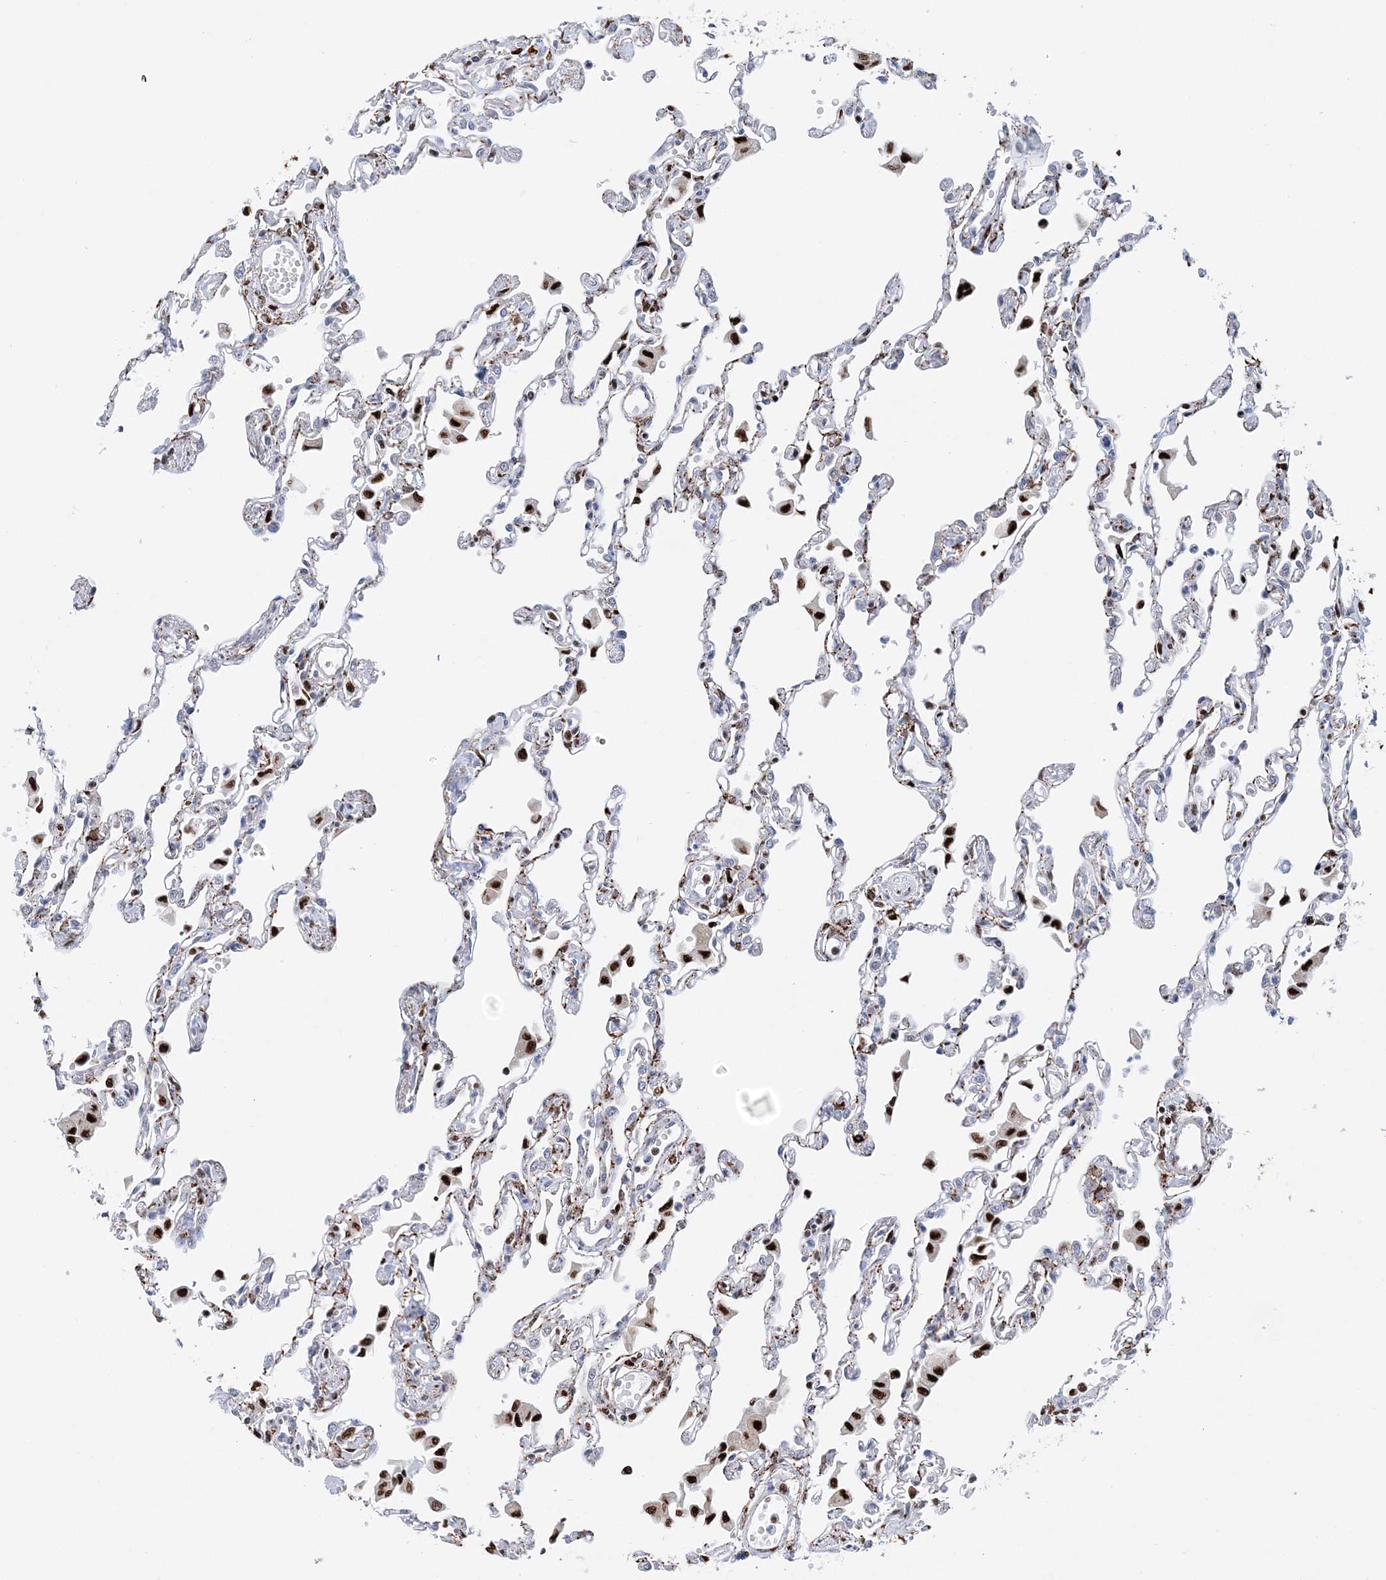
{"staining": {"intensity": "negative", "quantity": "none", "location": "none"}, "tissue": "lung", "cell_type": "Alveolar cells", "image_type": "normal", "snomed": [{"axis": "morphology", "description": "Normal tissue, NOS"}, {"axis": "topography", "description": "Bronchus"}, {"axis": "topography", "description": "Lung"}], "caption": "DAB (3,3'-diaminobenzidine) immunohistochemical staining of normal human lung reveals no significant expression in alveolar cells.", "gene": "NIT2", "patient": {"sex": "female", "age": 49}}